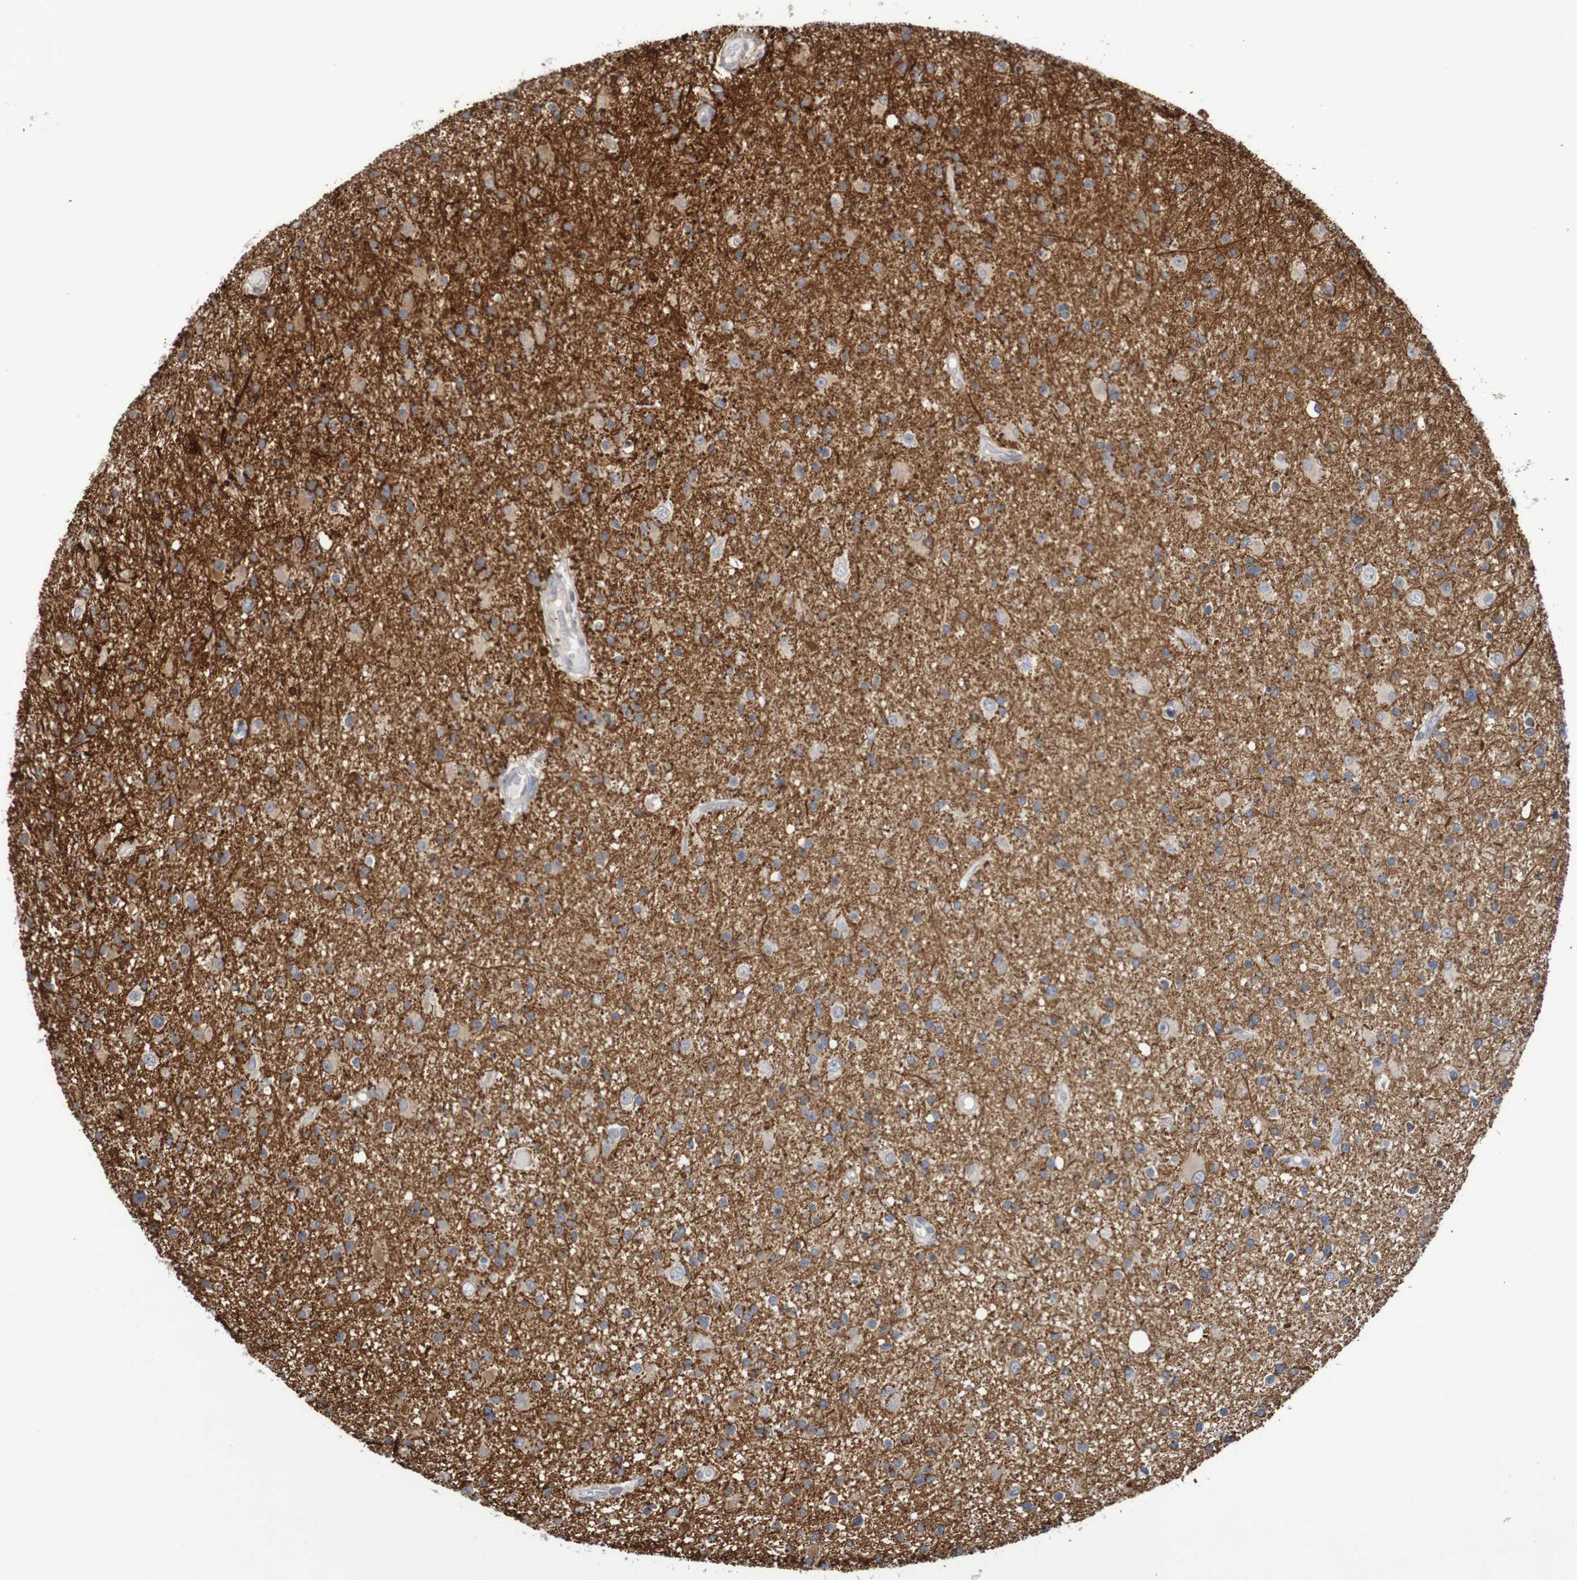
{"staining": {"intensity": "weak", "quantity": "25%-75%", "location": "cytoplasmic/membranous"}, "tissue": "glioma", "cell_type": "Tumor cells", "image_type": "cancer", "snomed": [{"axis": "morphology", "description": "Glioma, malignant, High grade"}, {"axis": "topography", "description": "Brain"}], "caption": "DAB immunohistochemical staining of human glioma shows weak cytoplasmic/membranous protein staining in approximately 25%-75% of tumor cells.", "gene": "DVL1", "patient": {"sex": "male", "age": 33}}